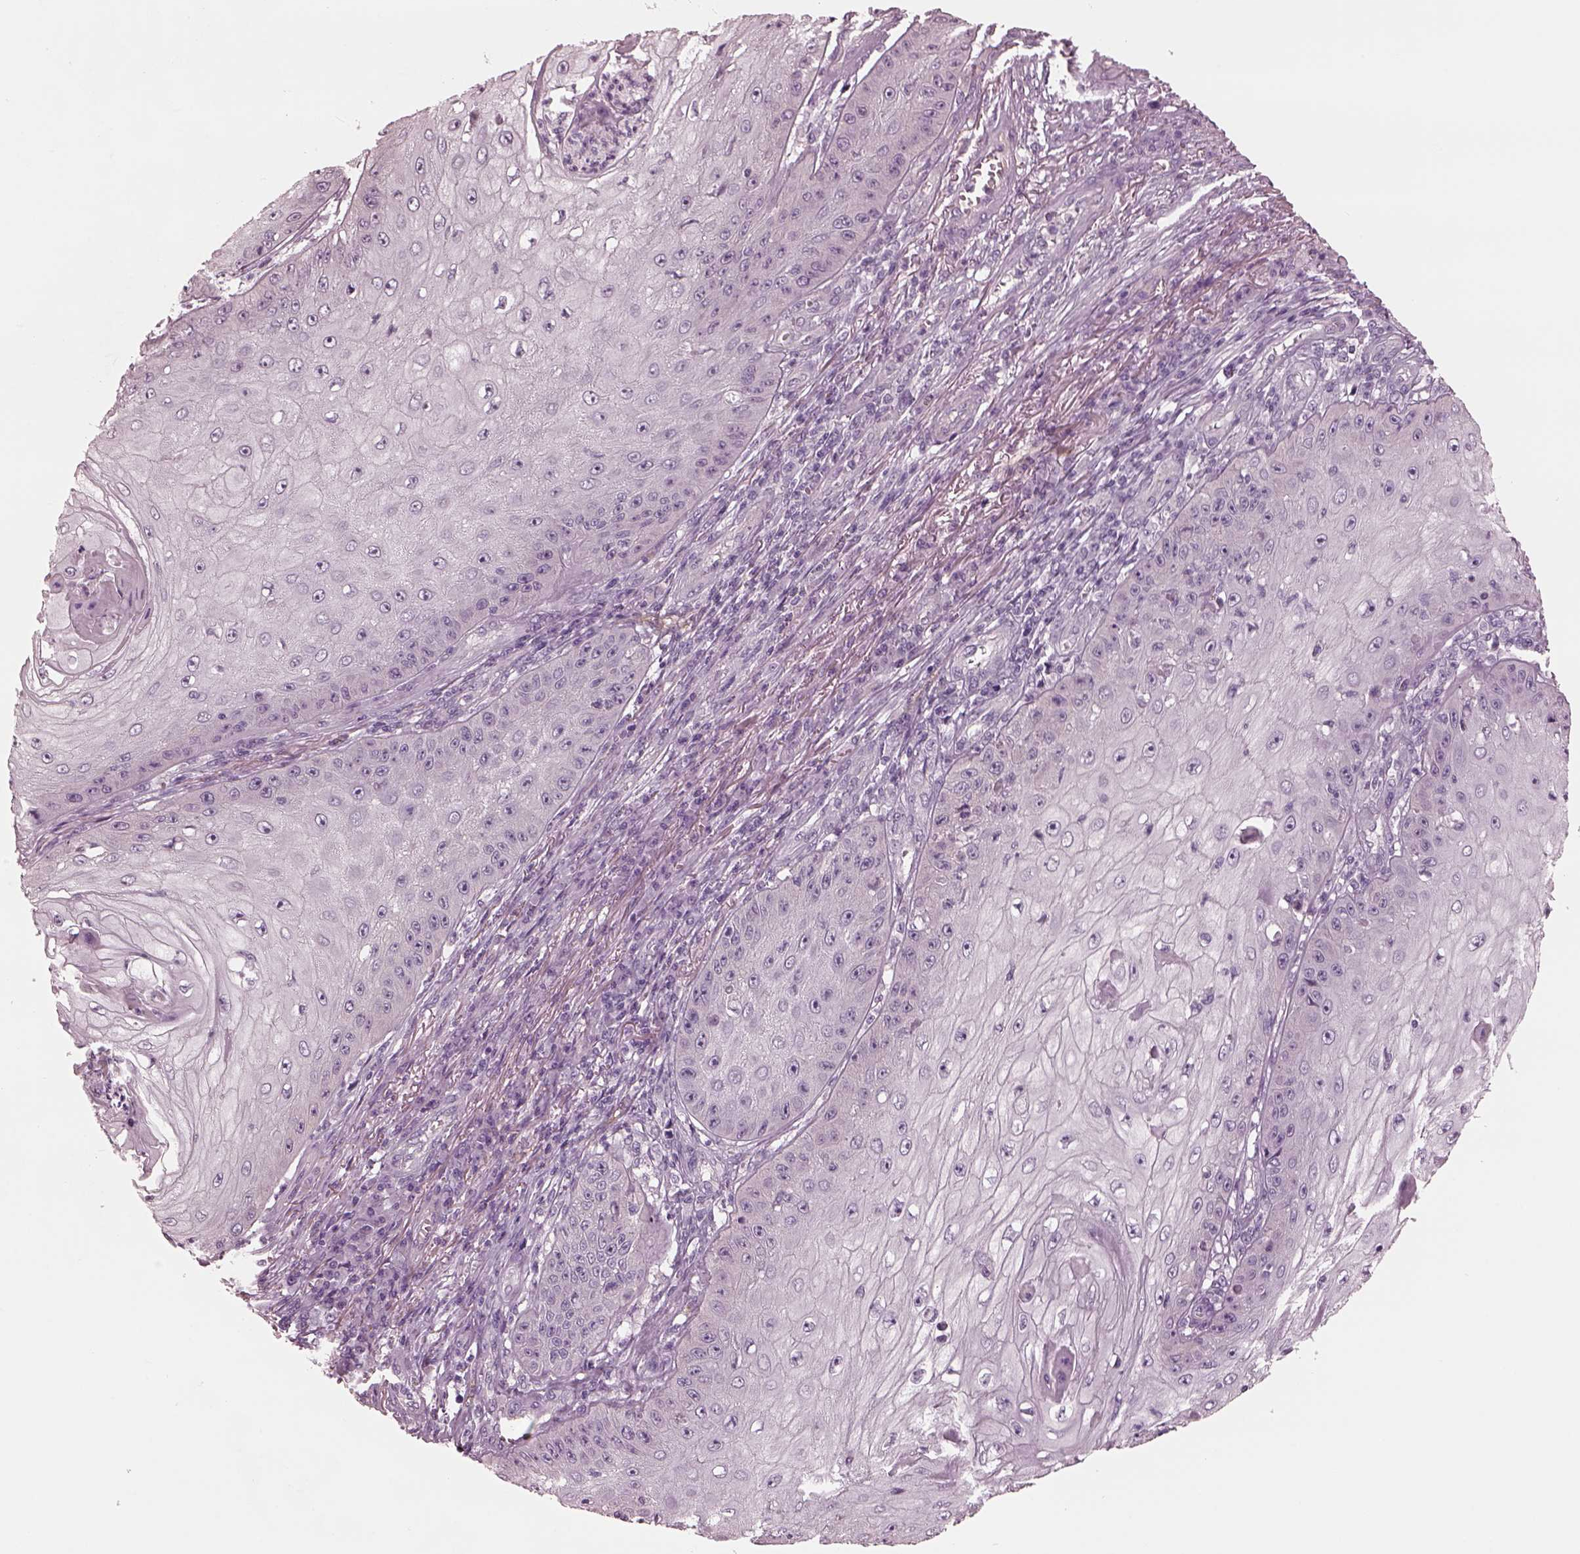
{"staining": {"intensity": "negative", "quantity": "none", "location": "none"}, "tissue": "skin cancer", "cell_type": "Tumor cells", "image_type": "cancer", "snomed": [{"axis": "morphology", "description": "Squamous cell carcinoma, NOS"}, {"axis": "topography", "description": "Skin"}], "caption": "DAB immunohistochemical staining of human squamous cell carcinoma (skin) shows no significant expression in tumor cells.", "gene": "EIF4E1B", "patient": {"sex": "male", "age": 70}}